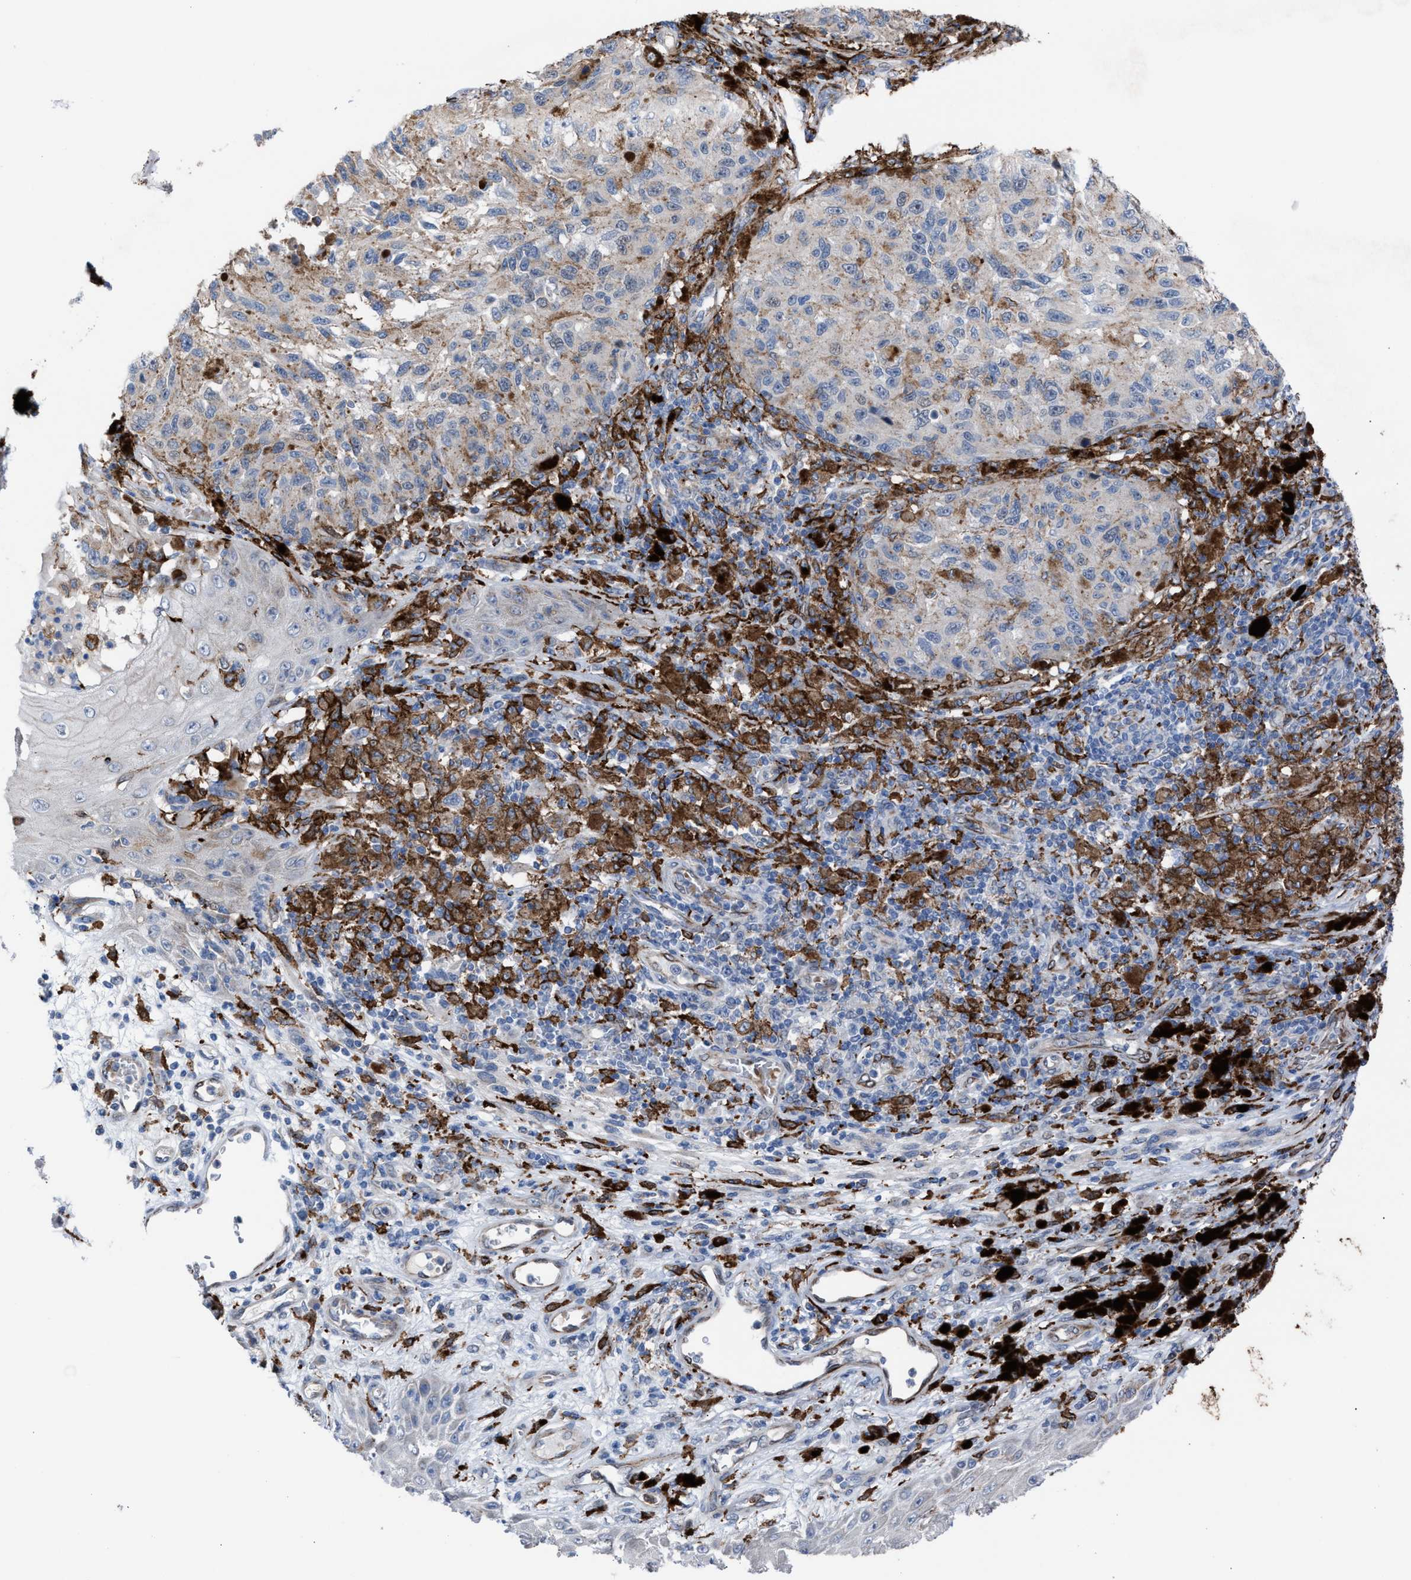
{"staining": {"intensity": "moderate", "quantity": "<25%", "location": "cytoplasmic/membranous"}, "tissue": "melanoma", "cell_type": "Tumor cells", "image_type": "cancer", "snomed": [{"axis": "morphology", "description": "Malignant melanoma, NOS"}, {"axis": "topography", "description": "Skin"}], "caption": "This is a micrograph of immunohistochemistry (IHC) staining of malignant melanoma, which shows moderate positivity in the cytoplasmic/membranous of tumor cells.", "gene": "SLC47A1", "patient": {"sex": "female", "age": 73}}